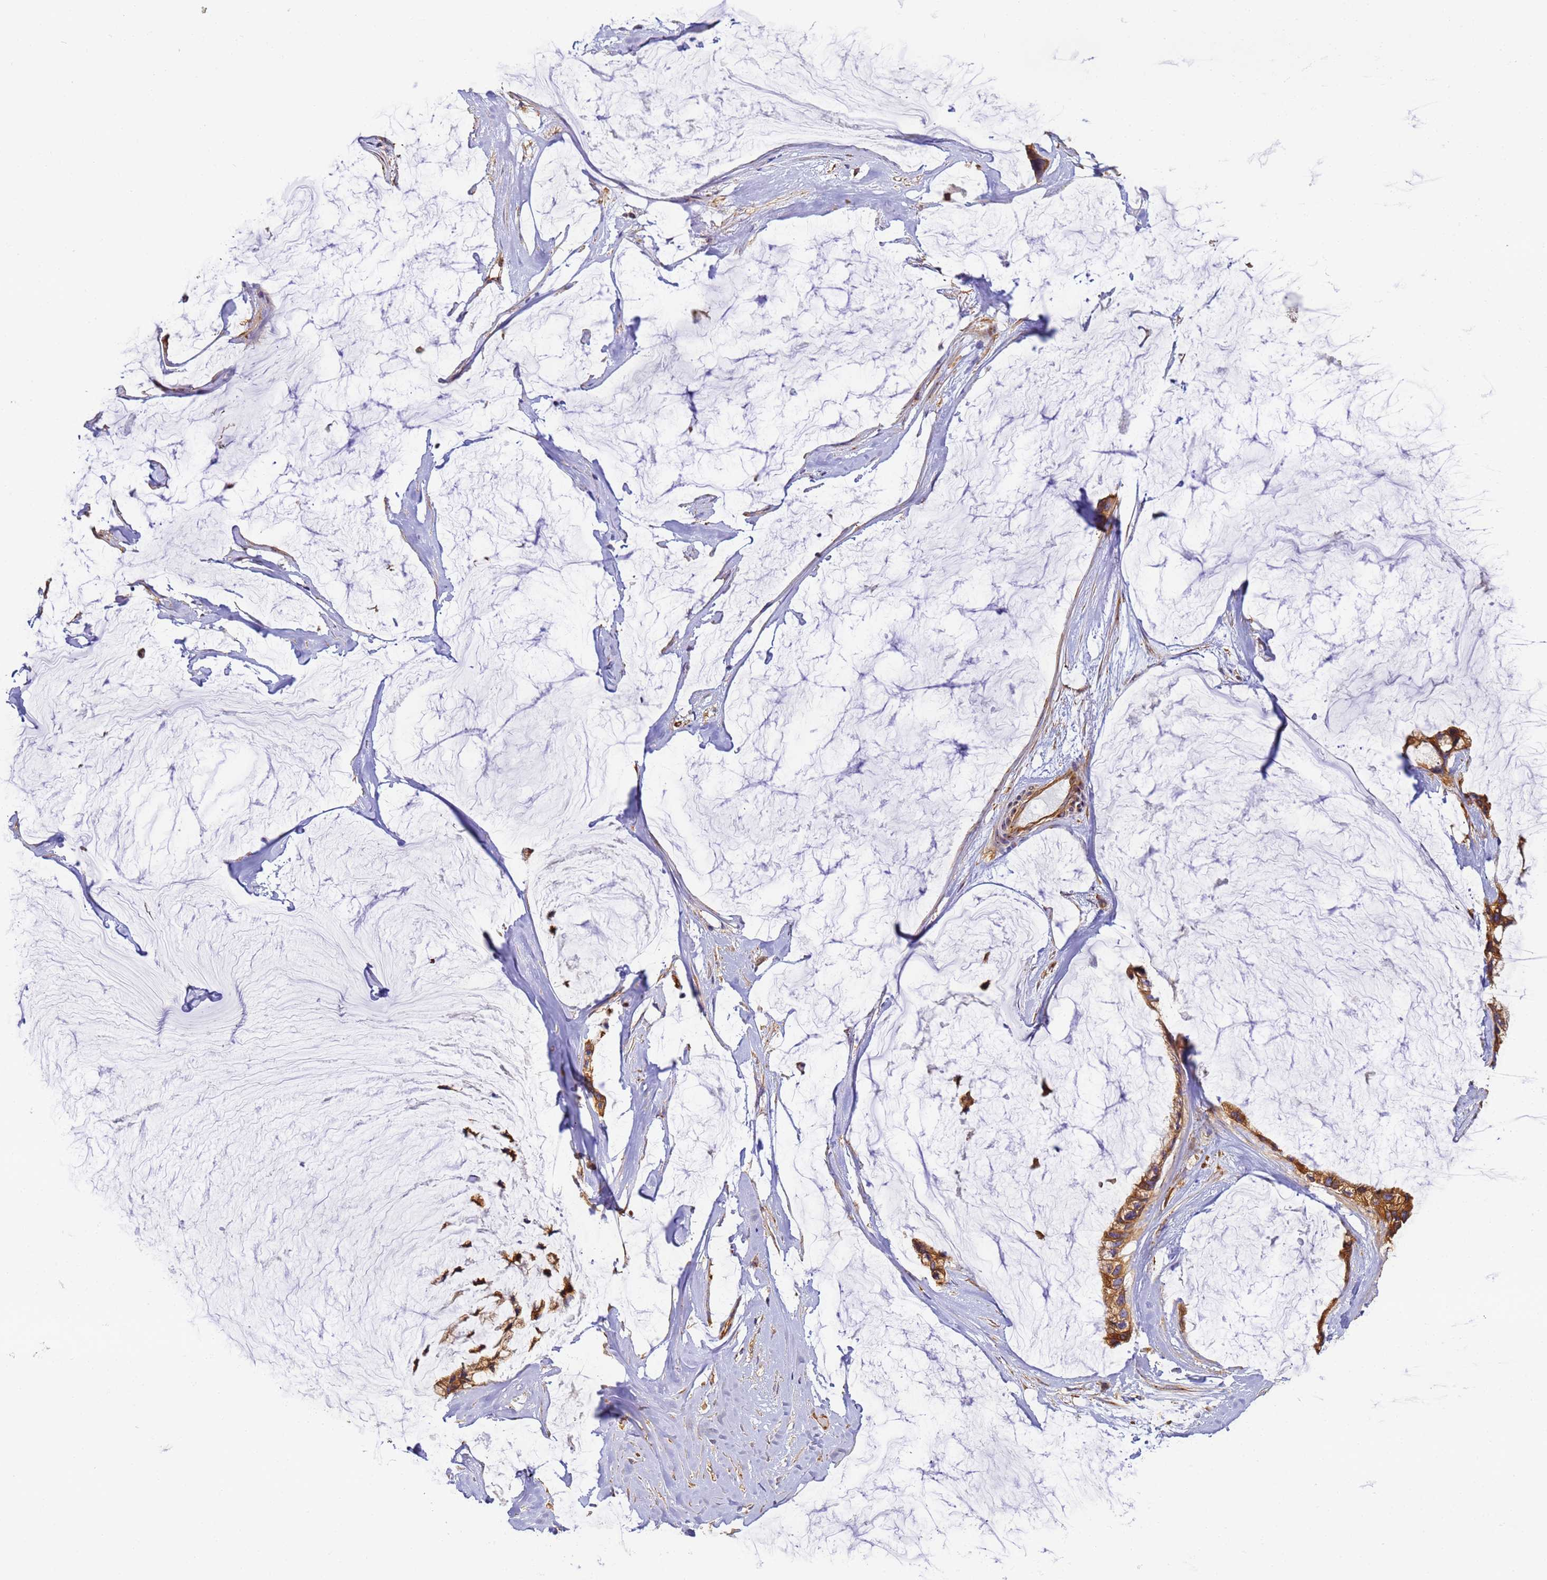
{"staining": {"intensity": "strong", "quantity": ">75%", "location": "cytoplasmic/membranous"}, "tissue": "ovarian cancer", "cell_type": "Tumor cells", "image_type": "cancer", "snomed": [{"axis": "morphology", "description": "Cystadenocarcinoma, mucinous, NOS"}, {"axis": "topography", "description": "Ovary"}], "caption": "High-power microscopy captured an immunohistochemistry histopathology image of mucinous cystadenocarcinoma (ovarian), revealing strong cytoplasmic/membranous staining in approximately >75% of tumor cells.", "gene": "DYNC1I2", "patient": {"sex": "female", "age": 39}}